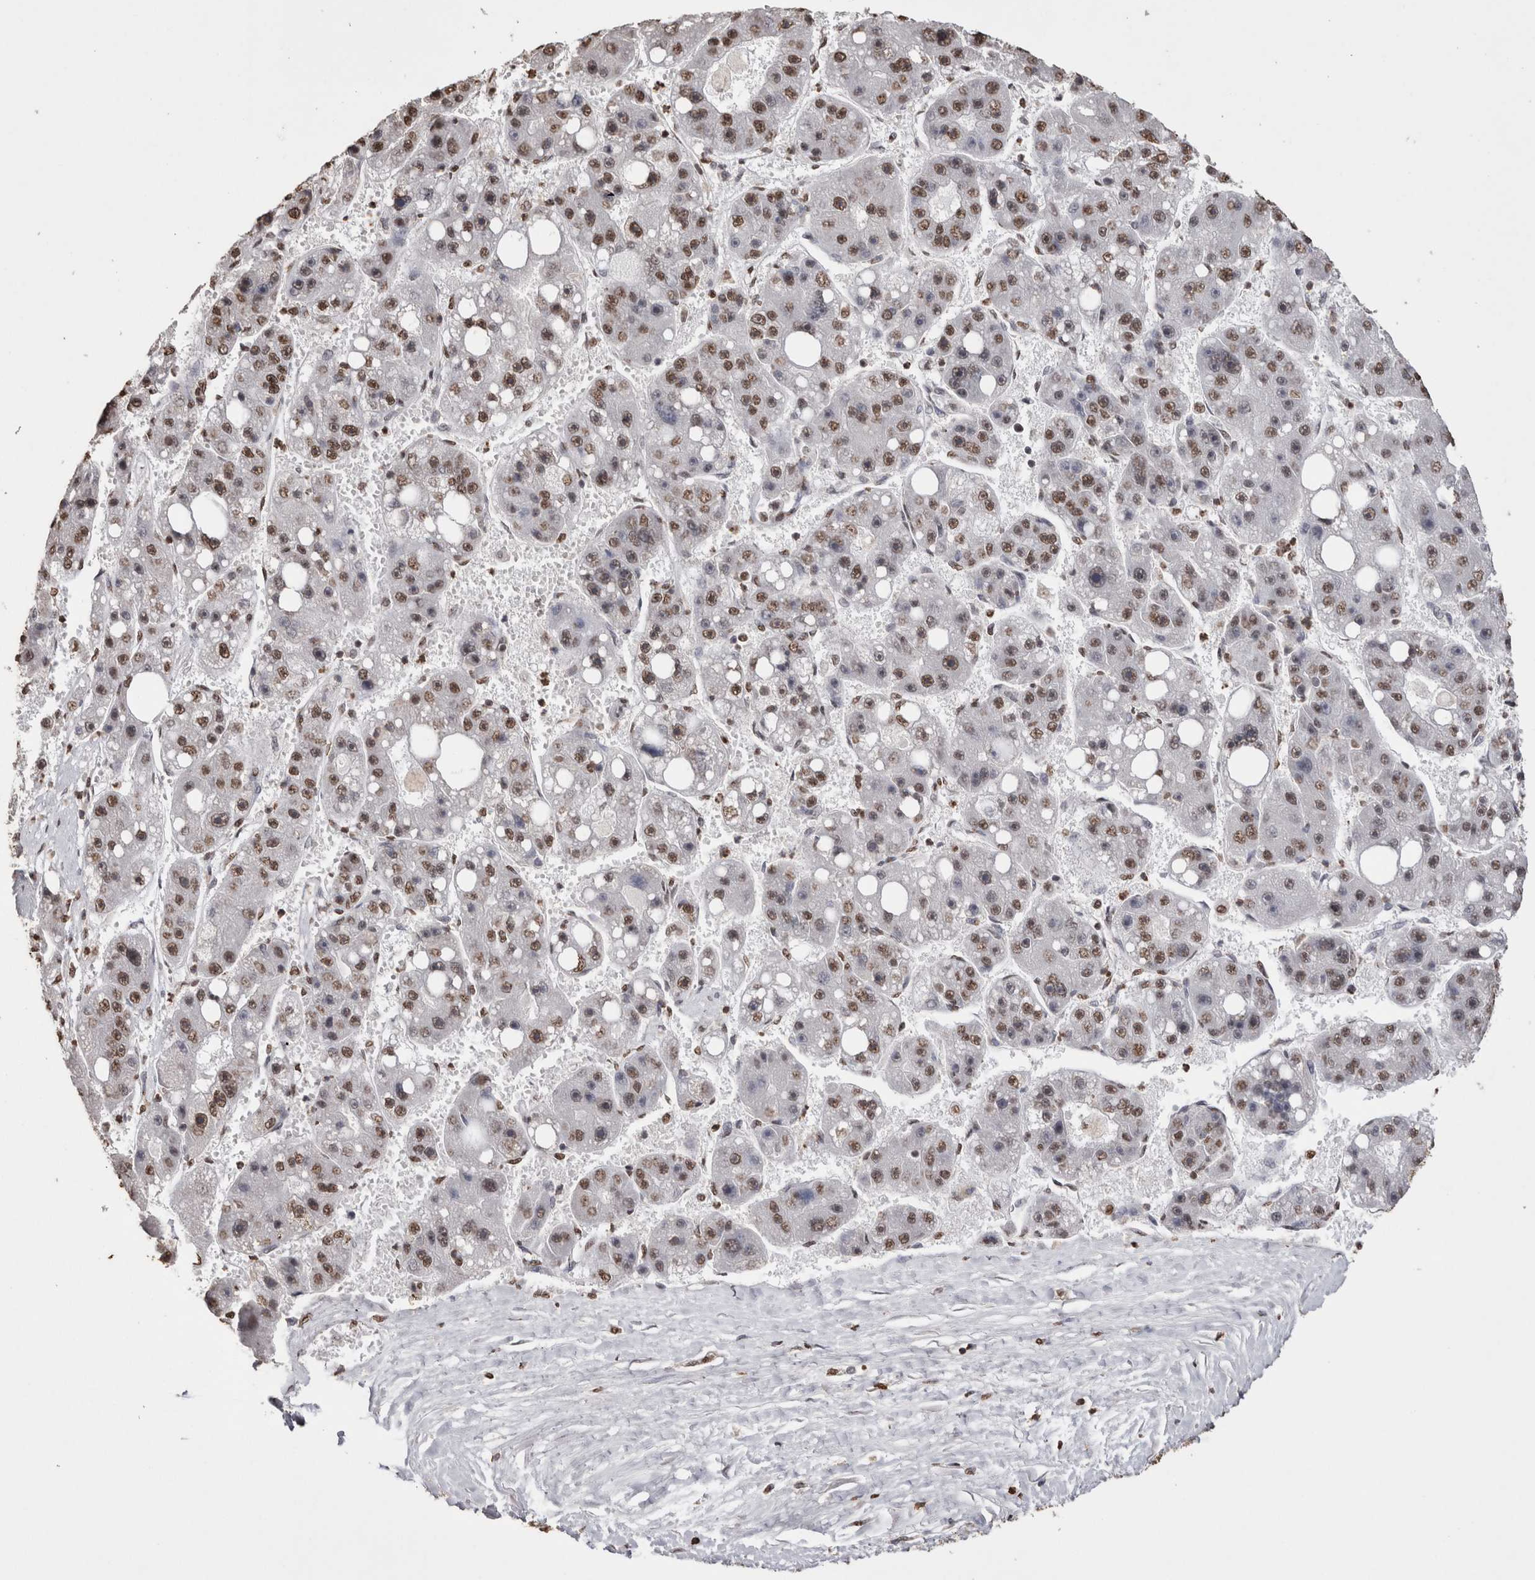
{"staining": {"intensity": "moderate", "quantity": ">75%", "location": "nuclear"}, "tissue": "liver cancer", "cell_type": "Tumor cells", "image_type": "cancer", "snomed": [{"axis": "morphology", "description": "Carcinoma, Hepatocellular, NOS"}, {"axis": "topography", "description": "Liver"}], "caption": "Hepatocellular carcinoma (liver) stained with immunohistochemistry demonstrates moderate nuclear staining in about >75% of tumor cells.", "gene": "NTHL1", "patient": {"sex": "female", "age": 61}}